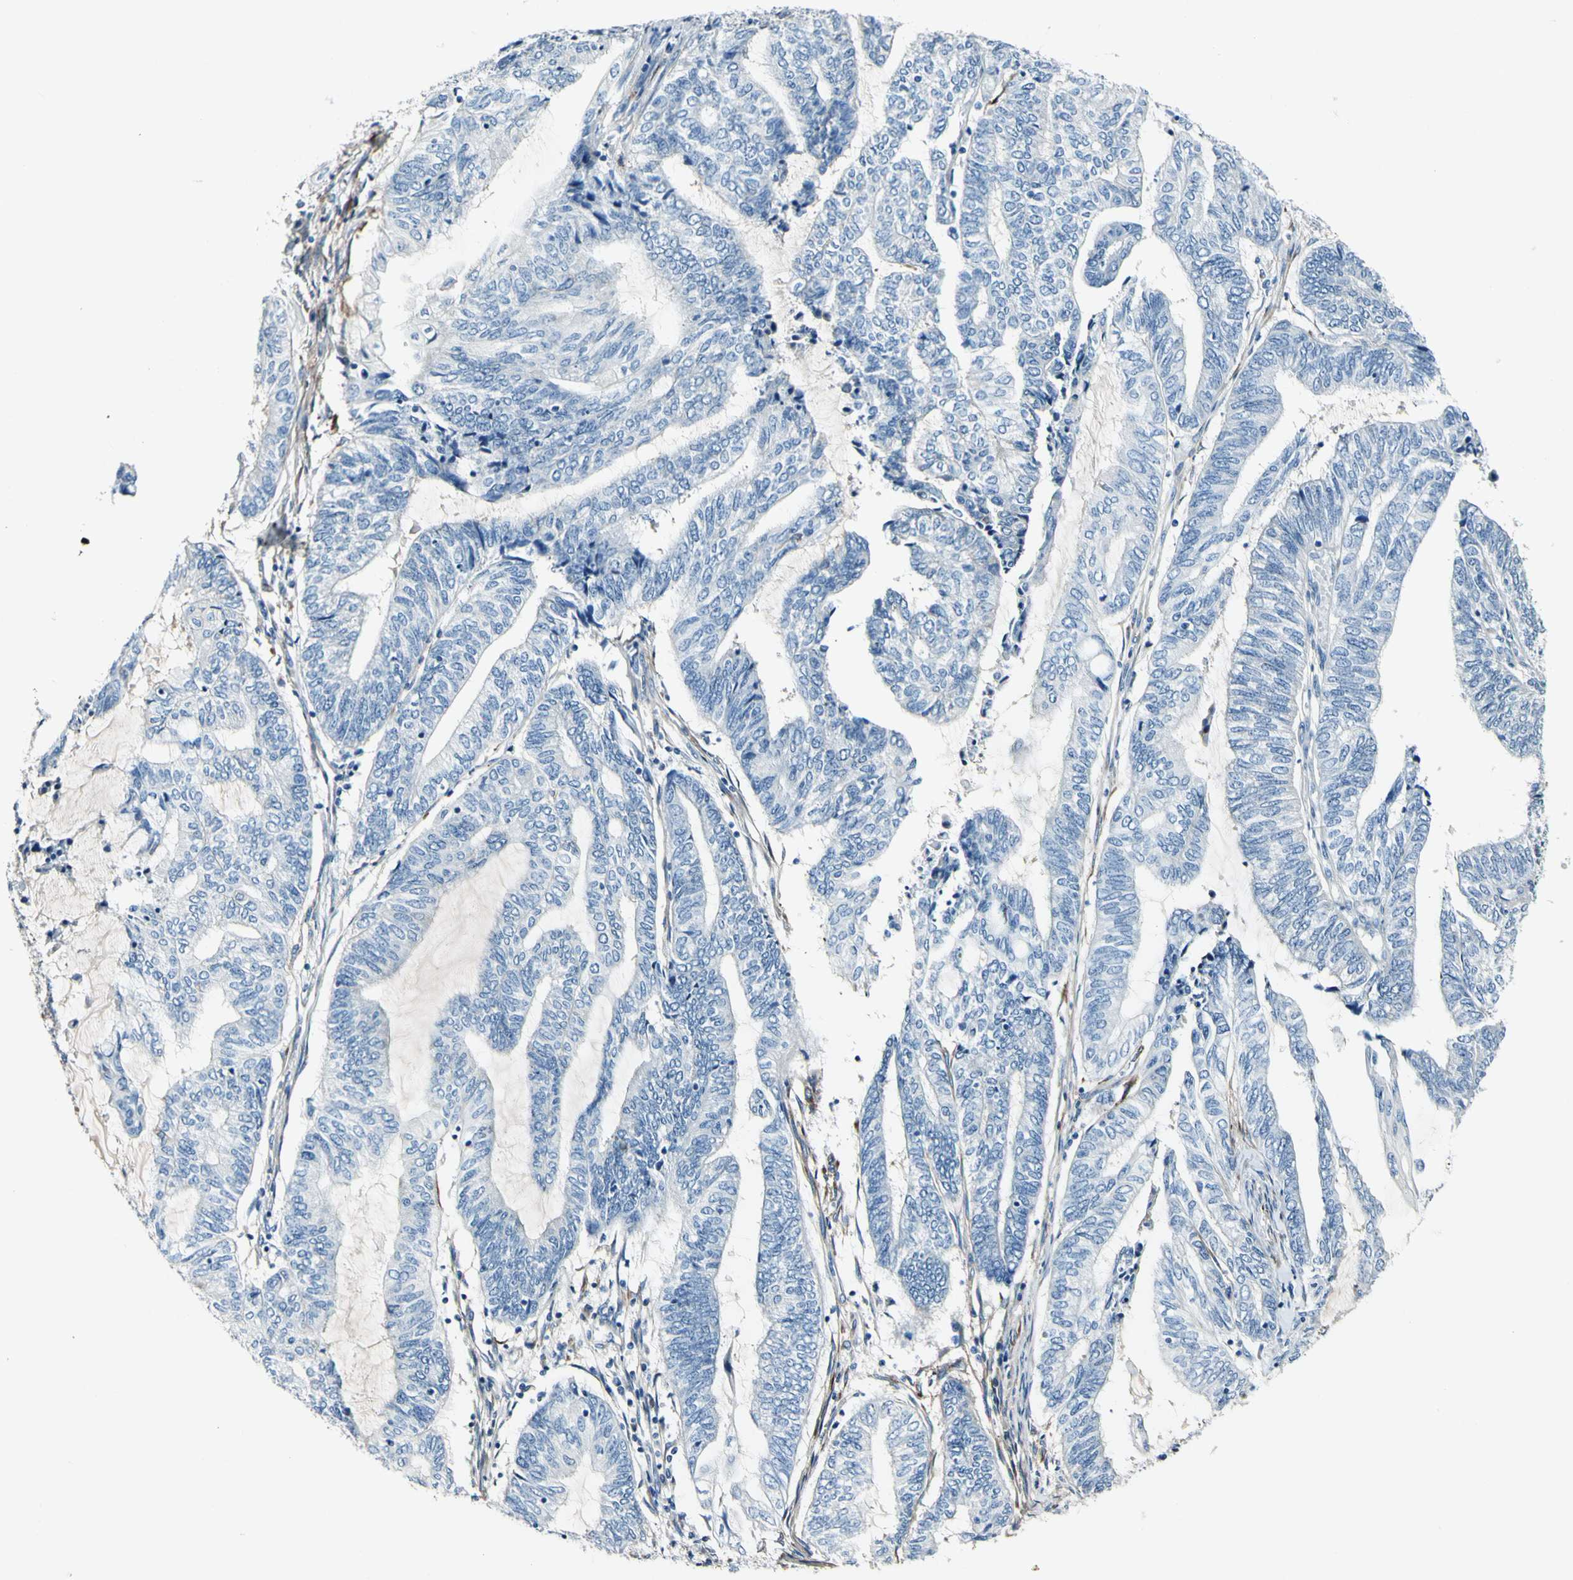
{"staining": {"intensity": "negative", "quantity": "none", "location": "none"}, "tissue": "endometrial cancer", "cell_type": "Tumor cells", "image_type": "cancer", "snomed": [{"axis": "morphology", "description": "Adenocarcinoma, NOS"}, {"axis": "topography", "description": "Uterus"}, {"axis": "topography", "description": "Endometrium"}], "caption": "Endometrial cancer (adenocarcinoma) was stained to show a protein in brown. There is no significant positivity in tumor cells.", "gene": "COL6A3", "patient": {"sex": "female", "age": 70}}